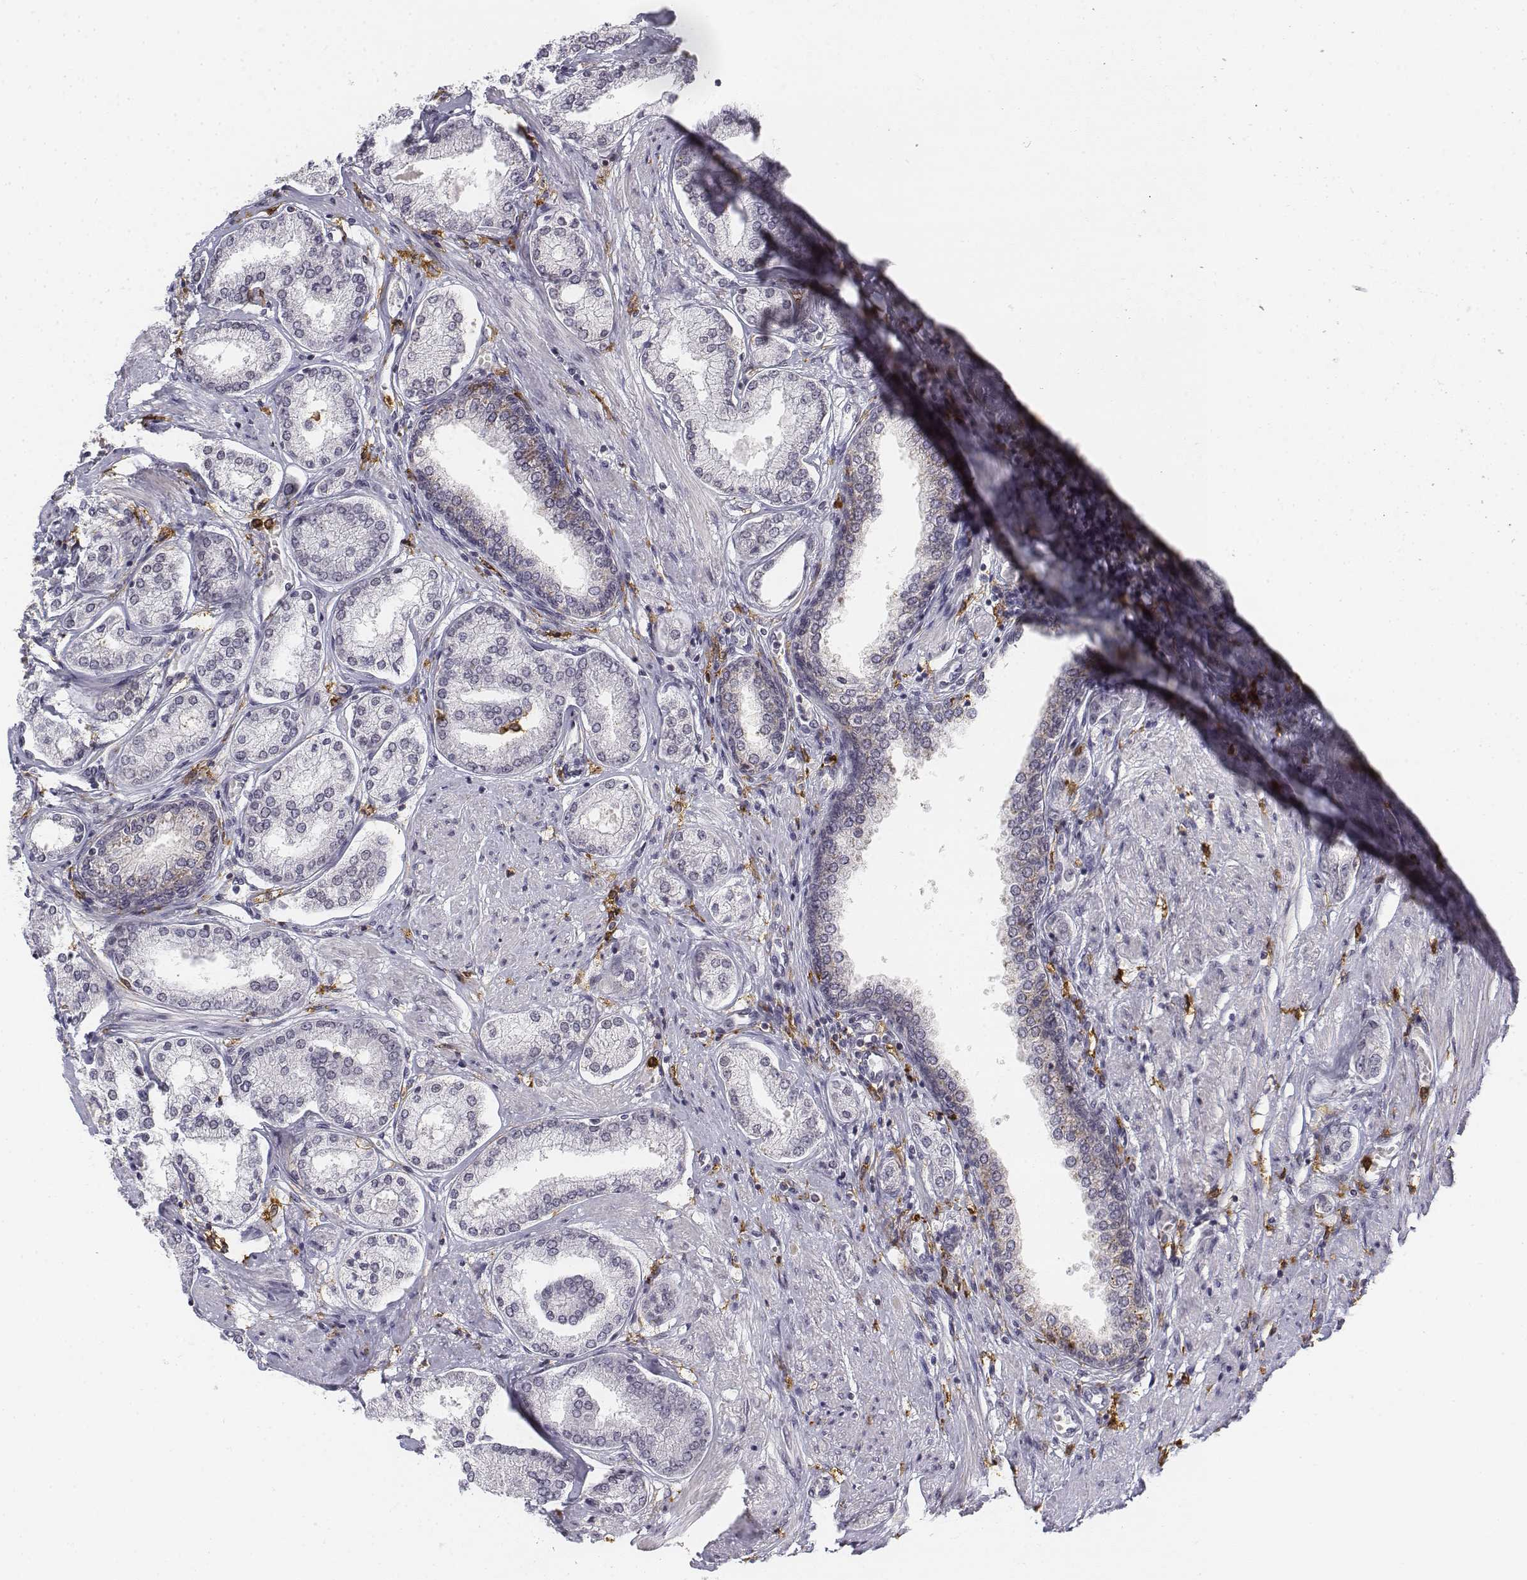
{"staining": {"intensity": "negative", "quantity": "none", "location": "none"}, "tissue": "prostate cancer", "cell_type": "Tumor cells", "image_type": "cancer", "snomed": [{"axis": "morphology", "description": "Adenocarcinoma, NOS"}, {"axis": "topography", "description": "Prostate"}], "caption": "IHC of prostate cancer (adenocarcinoma) reveals no positivity in tumor cells.", "gene": "CD14", "patient": {"sex": "male", "age": 63}}